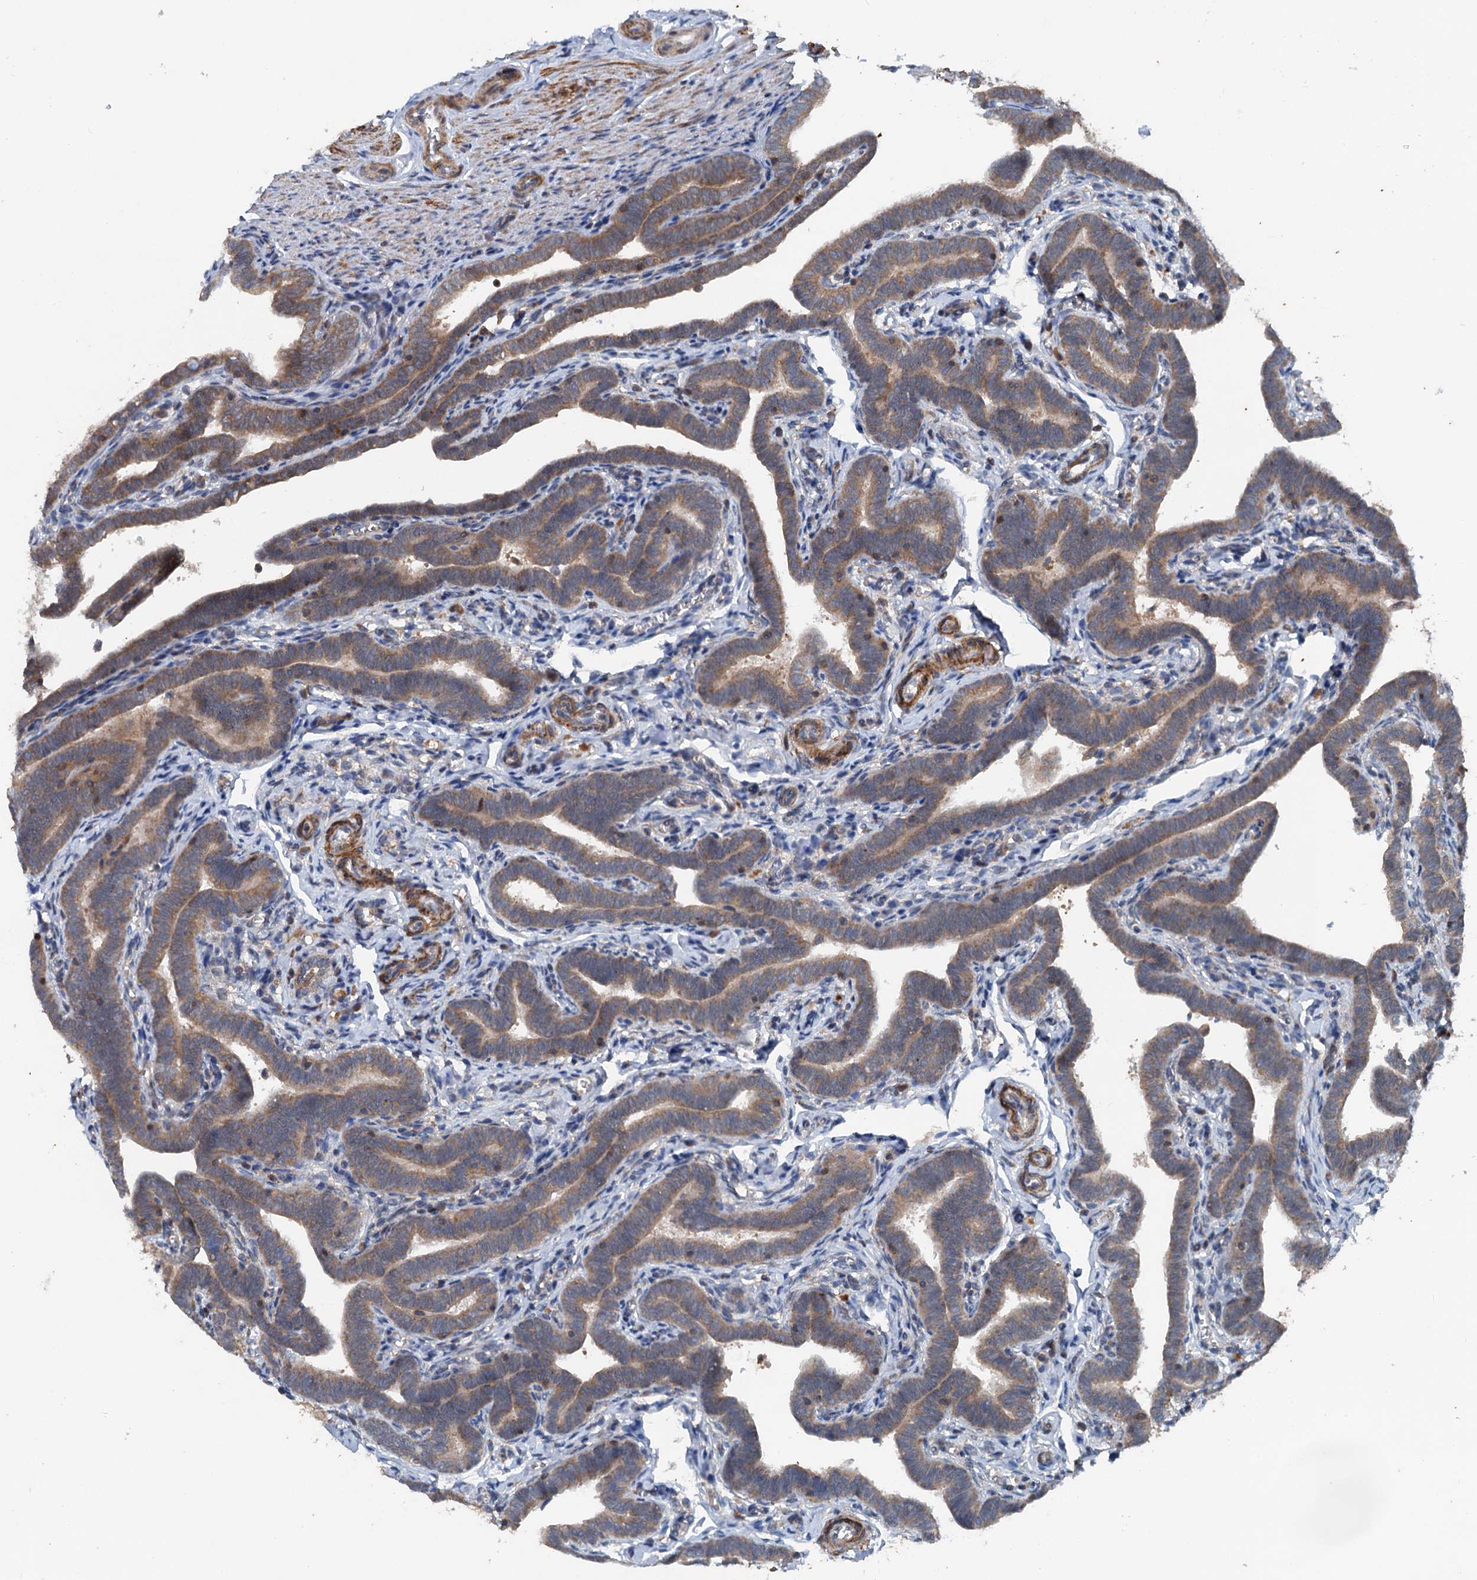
{"staining": {"intensity": "moderate", "quantity": ">75%", "location": "cytoplasmic/membranous"}, "tissue": "fallopian tube", "cell_type": "Glandular cells", "image_type": "normal", "snomed": [{"axis": "morphology", "description": "Normal tissue, NOS"}, {"axis": "topography", "description": "Fallopian tube"}], "caption": "This is a histology image of IHC staining of benign fallopian tube, which shows moderate staining in the cytoplasmic/membranous of glandular cells.", "gene": "TEDC1", "patient": {"sex": "female", "age": 36}}